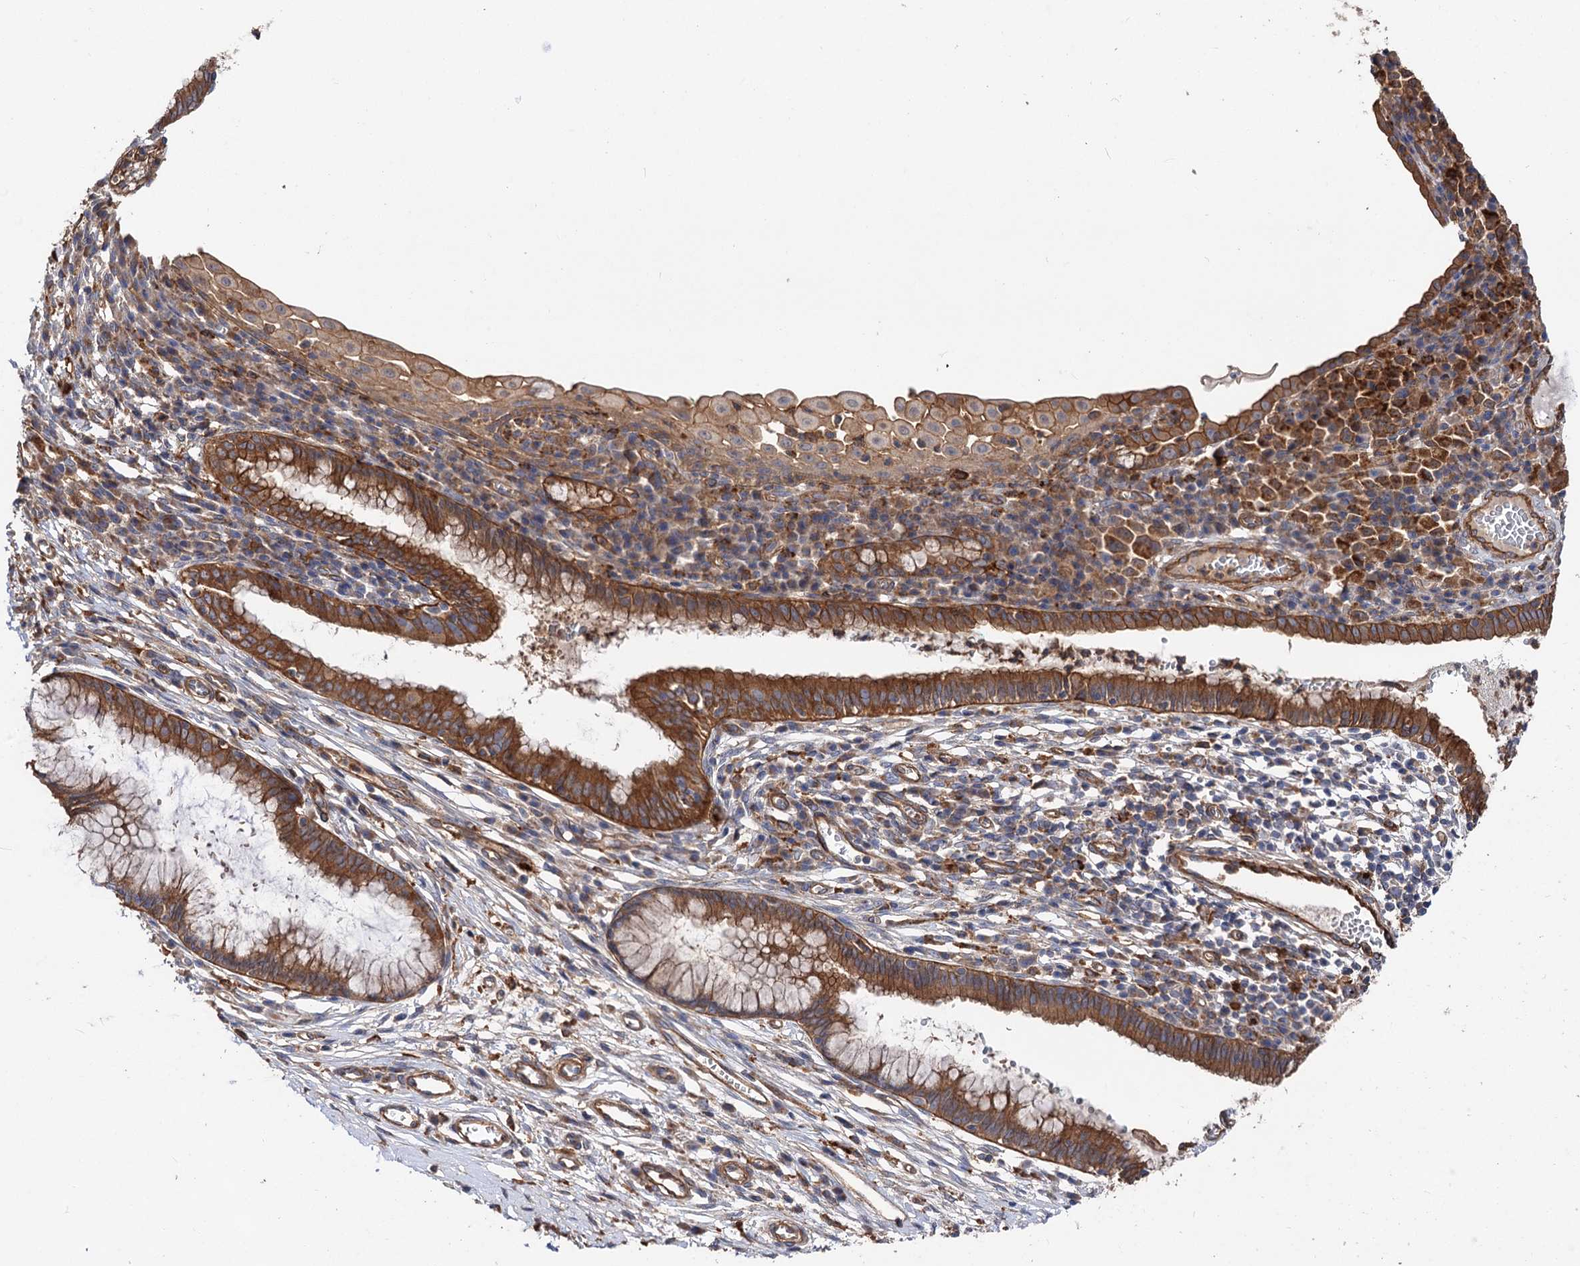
{"staining": {"intensity": "strong", "quantity": "25%-75%", "location": "cytoplasmic/membranous"}, "tissue": "cervix", "cell_type": "Glandular cells", "image_type": "normal", "snomed": [{"axis": "morphology", "description": "Normal tissue, NOS"}, {"axis": "morphology", "description": "Adenocarcinoma, NOS"}, {"axis": "topography", "description": "Cervix"}], "caption": "The histopathology image demonstrates a brown stain indicating the presence of a protein in the cytoplasmic/membranous of glandular cells in cervix.", "gene": "CSAD", "patient": {"sex": "female", "age": 29}}